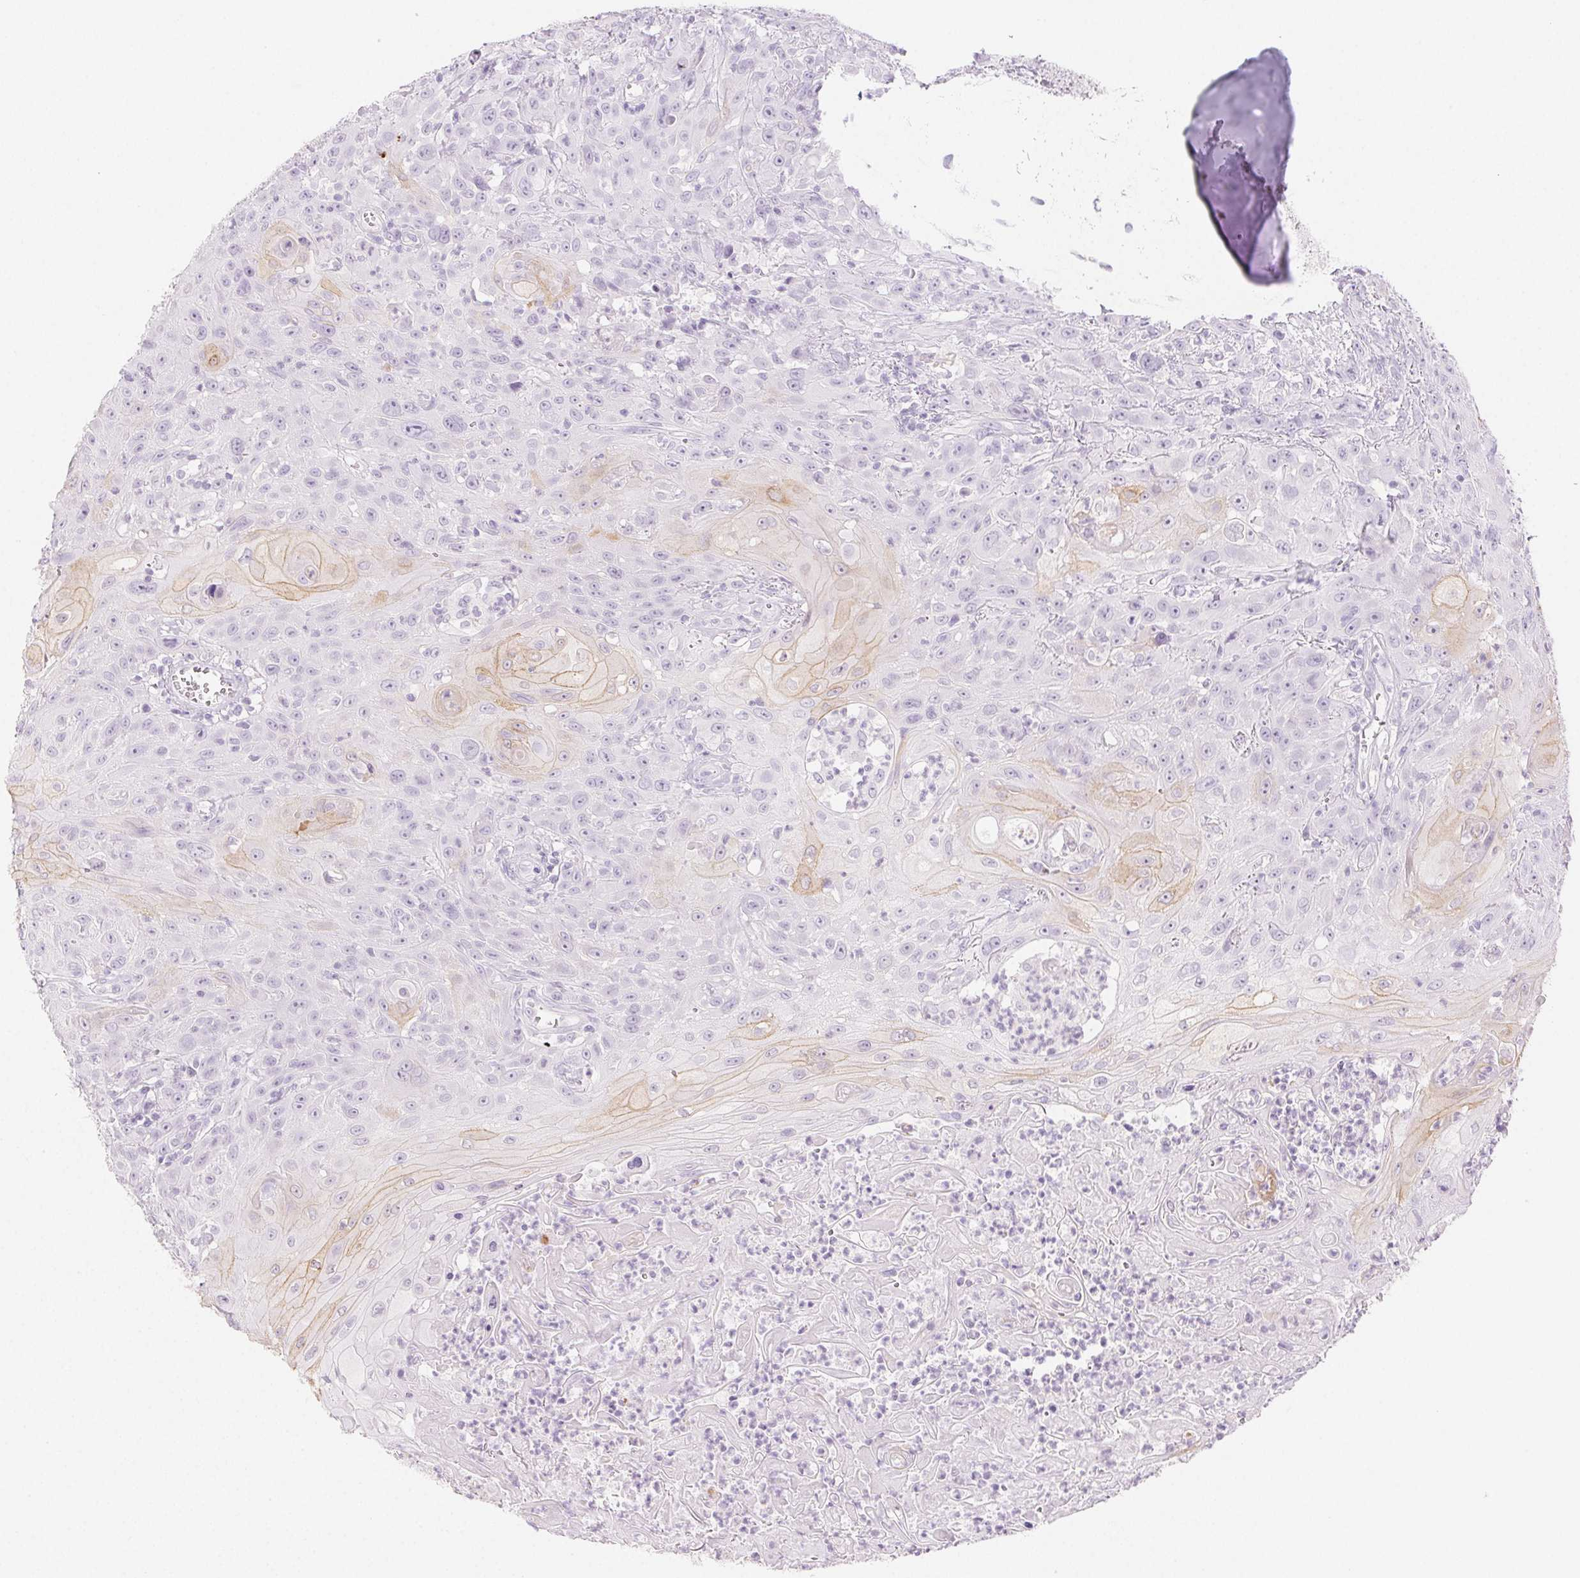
{"staining": {"intensity": "weak", "quantity": "<25%", "location": "cytoplasmic/membranous"}, "tissue": "head and neck cancer", "cell_type": "Tumor cells", "image_type": "cancer", "snomed": [{"axis": "morphology", "description": "Squamous cell carcinoma, NOS"}, {"axis": "topography", "description": "Skin"}, {"axis": "topography", "description": "Head-Neck"}], "caption": "Micrograph shows no significant protein staining in tumor cells of head and neck cancer (squamous cell carcinoma).", "gene": "PI3", "patient": {"sex": "male", "age": 80}}